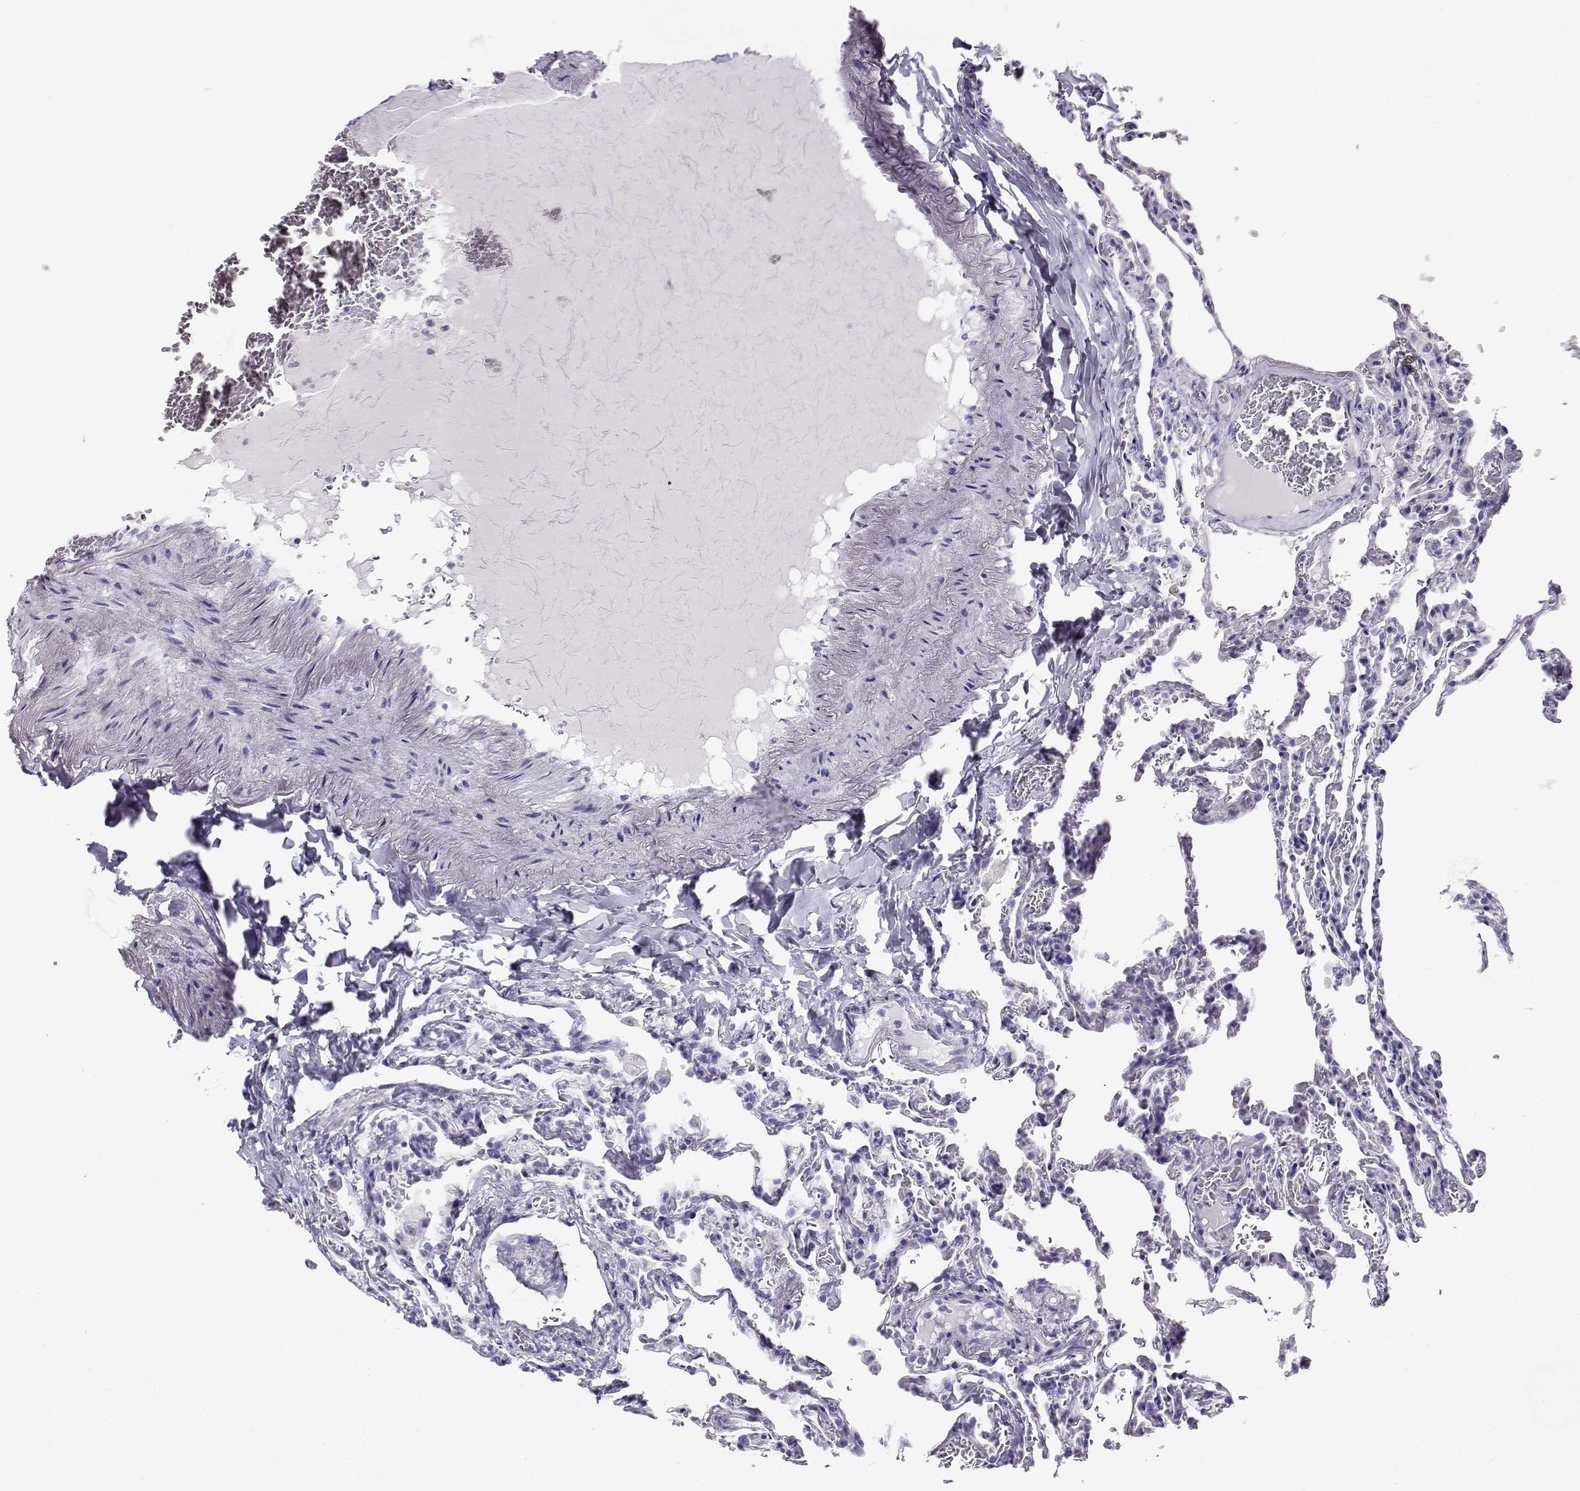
{"staining": {"intensity": "negative", "quantity": "none", "location": "none"}, "tissue": "lung", "cell_type": "Alveolar cells", "image_type": "normal", "snomed": [{"axis": "morphology", "description": "Normal tissue, NOS"}, {"axis": "topography", "description": "Lung"}], "caption": "DAB immunohistochemical staining of normal human lung exhibits no significant expression in alveolar cells. (DAB immunohistochemistry with hematoxylin counter stain).", "gene": "CABS1", "patient": {"sex": "female", "age": 43}}